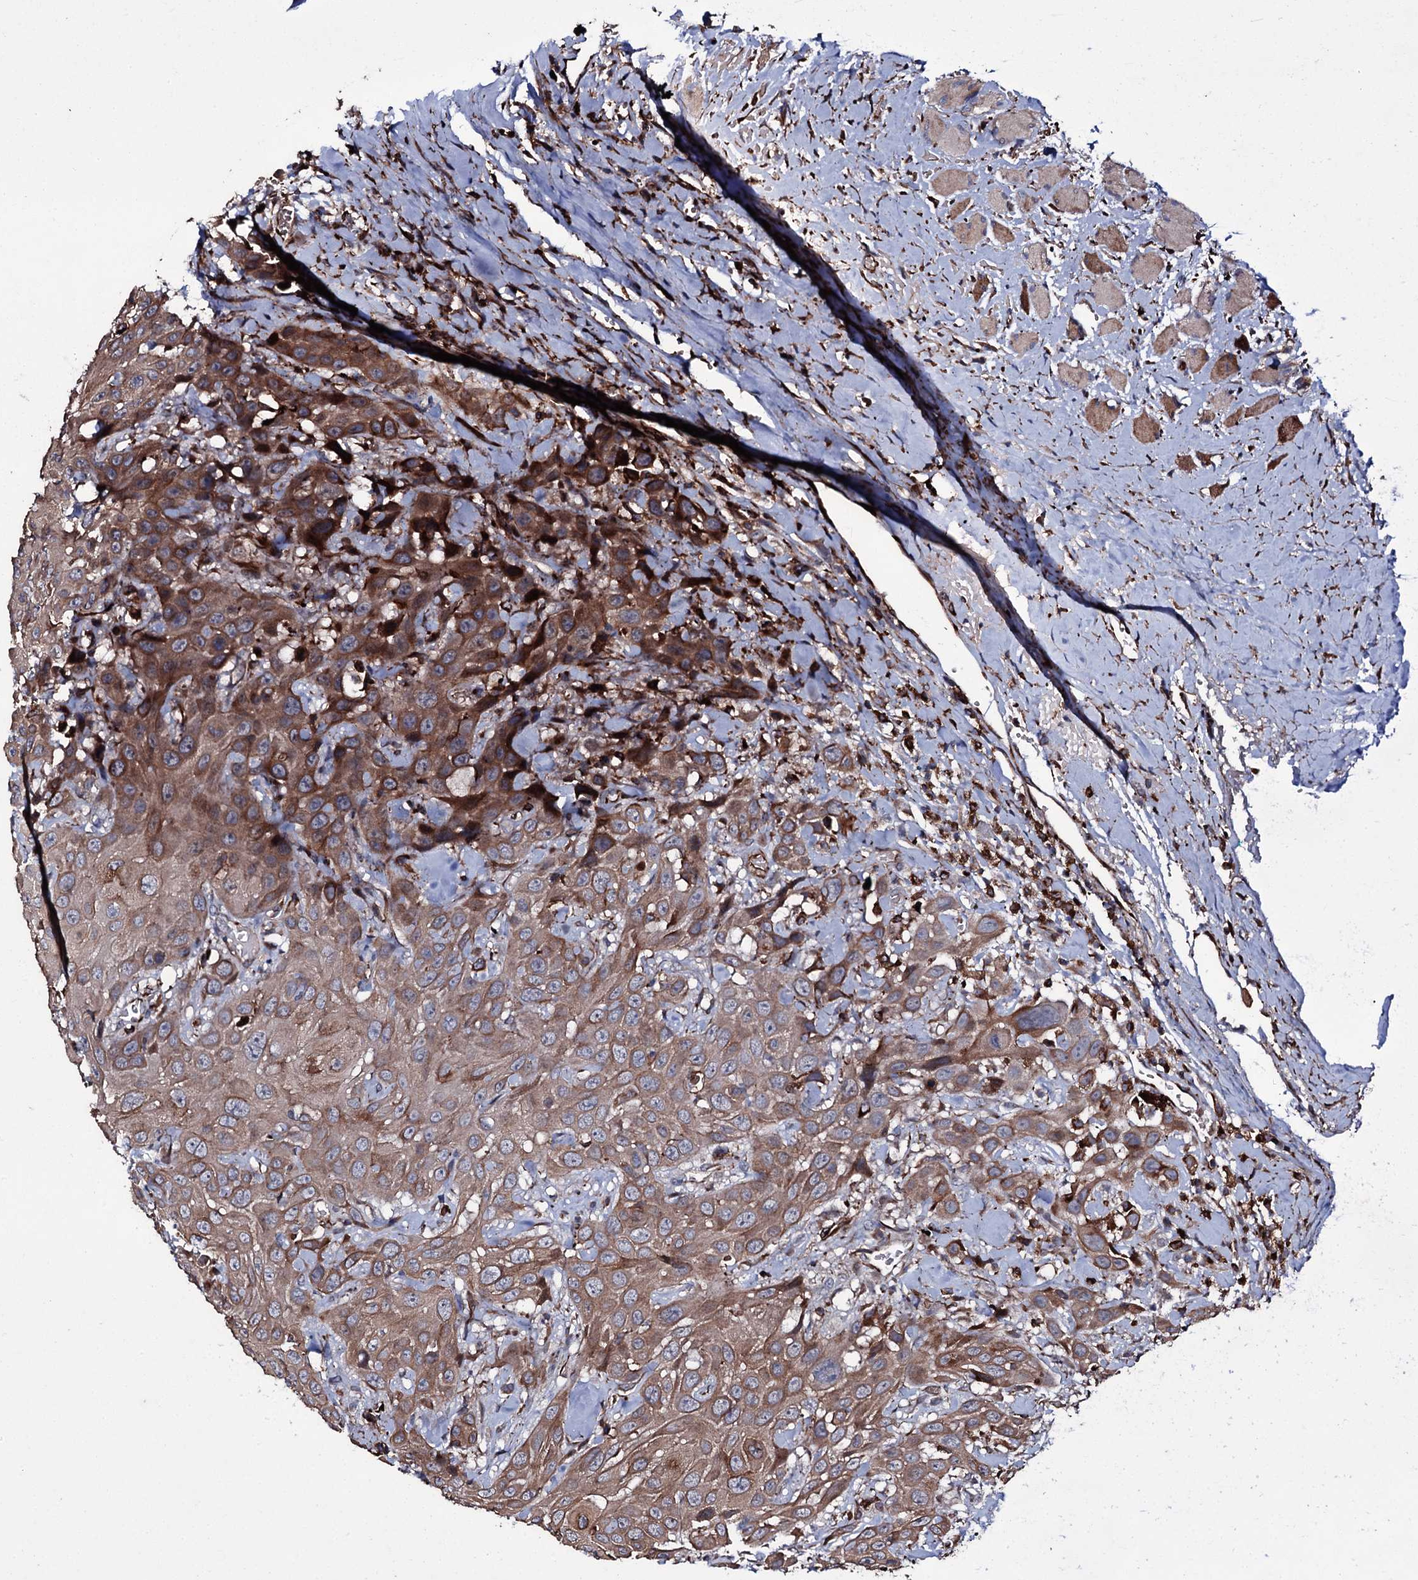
{"staining": {"intensity": "moderate", "quantity": ">75%", "location": "cytoplasmic/membranous"}, "tissue": "head and neck cancer", "cell_type": "Tumor cells", "image_type": "cancer", "snomed": [{"axis": "morphology", "description": "Squamous cell carcinoma, NOS"}, {"axis": "topography", "description": "Head-Neck"}], "caption": "A brown stain shows moderate cytoplasmic/membranous positivity of a protein in head and neck cancer tumor cells.", "gene": "VAMP8", "patient": {"sex": "male", "age": 81}}